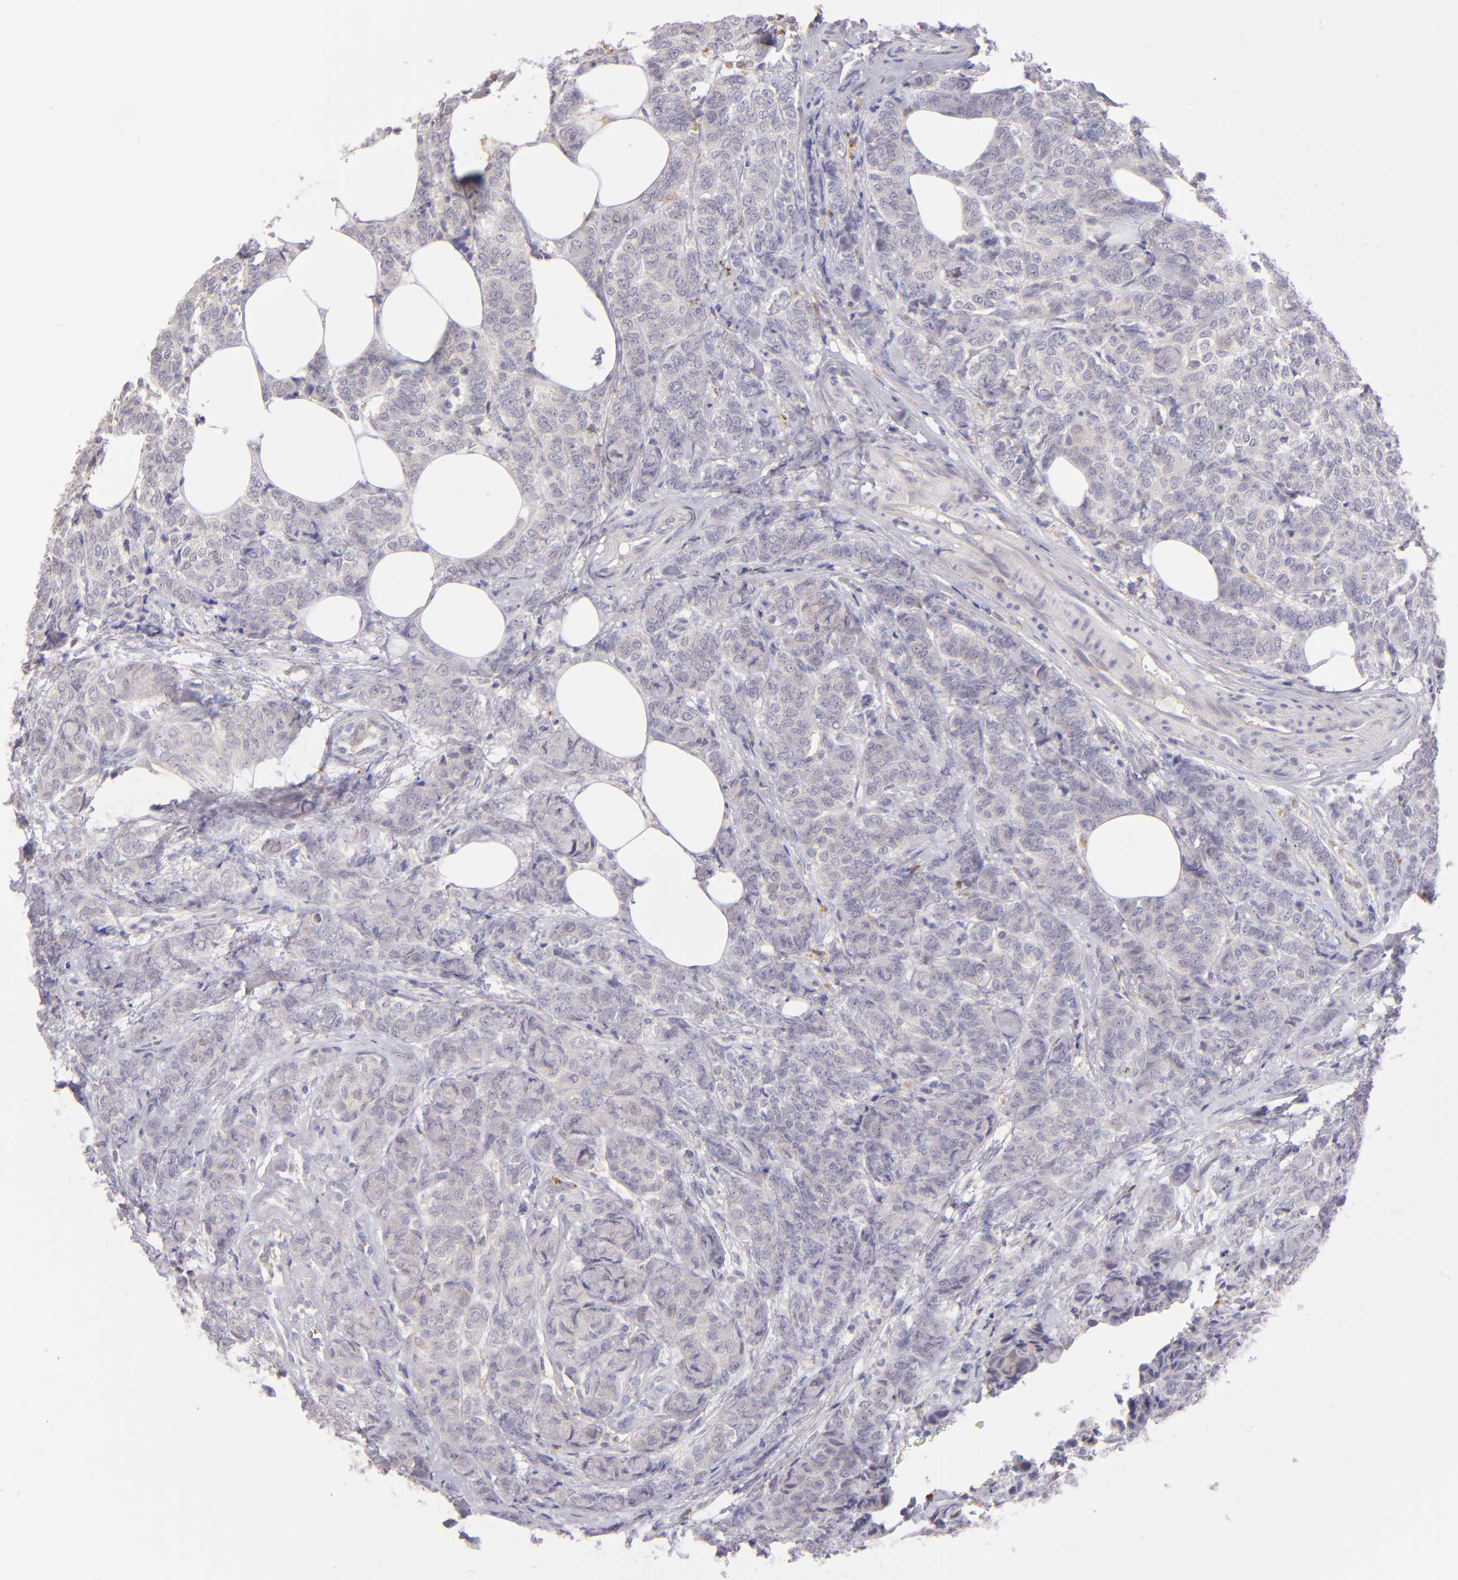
{"staining": {"intensity": "negative", "quantity": "none", "location": "none"}, "tissue": "breast cancer", "cell_type": "Tumor cells", "image_type": "cancer", "snomed": [{"axis": "morphology", "description": "Lobular carcinoma"}, {"axis": "topography", "description": "Breast"}], "caption": "High magnification brightfield microscopy of breast lobular carcinoma stained with DAB (brown) and counterstained with hematoxylin (blue): tumor cells show no significant staining.", "gene": "TRAF3", "patient": {"sex": "female", "age": 60}}